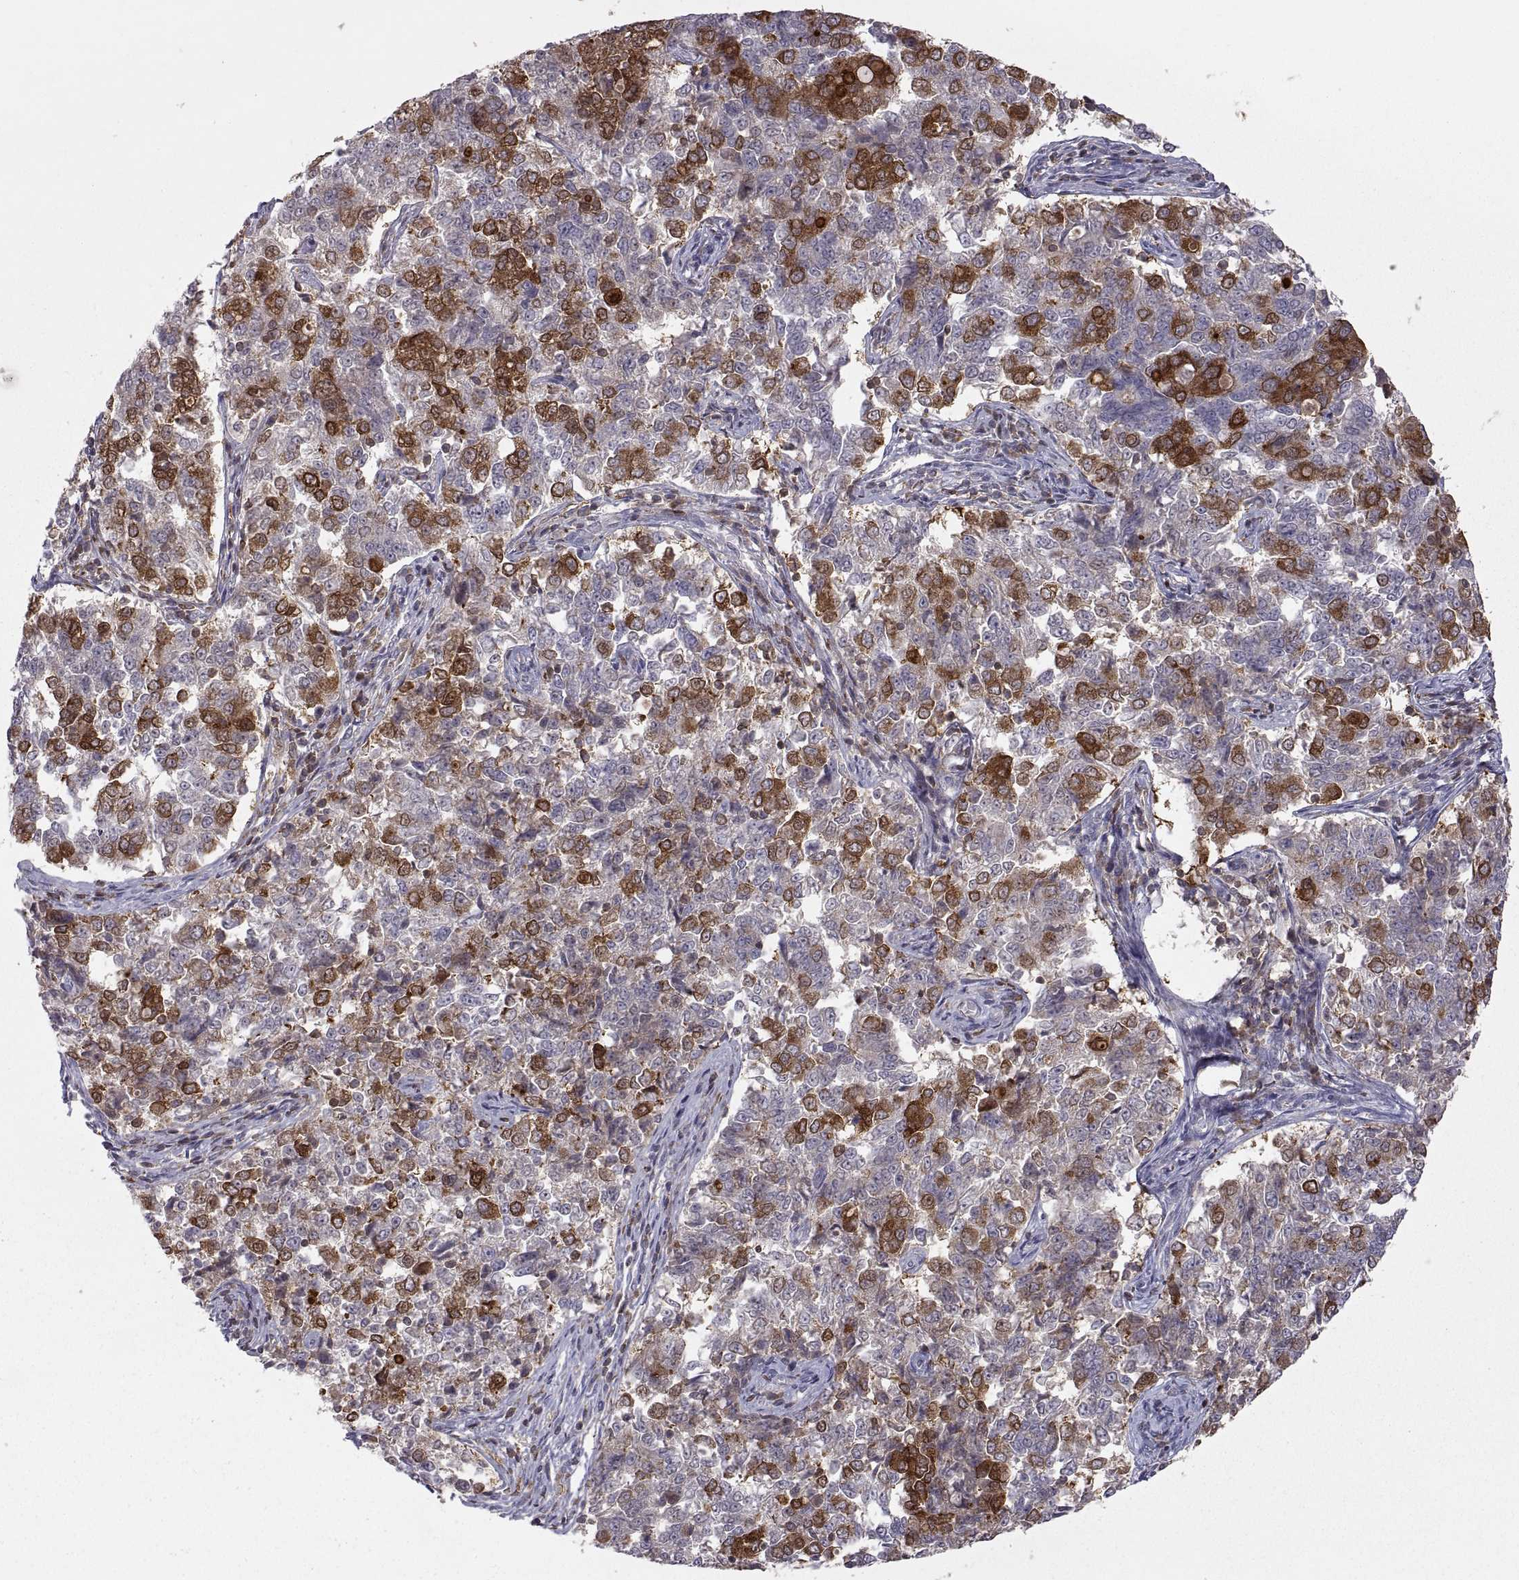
{"staining": {"intensity": "strong", "quantity": "<25%", "location": "cytoplasmic/membranous"}, "tissue": "endometrial cancer", "cell_type": "Tumor cells", "image_type": "cancer", "snomed": [{"axis": "morphology", "description": "Adenocarcinoma, NOS"}, {"axis": "topography", "description": "Endometrium"}], "caption": "Tumor cells show medium levels of strong cytoplasmic/membranous staining in approximately <25% of cells in adenocarcinoma (endometrial).", "gene": "EZR", "patient": {"sex": "female", "age": 43}}